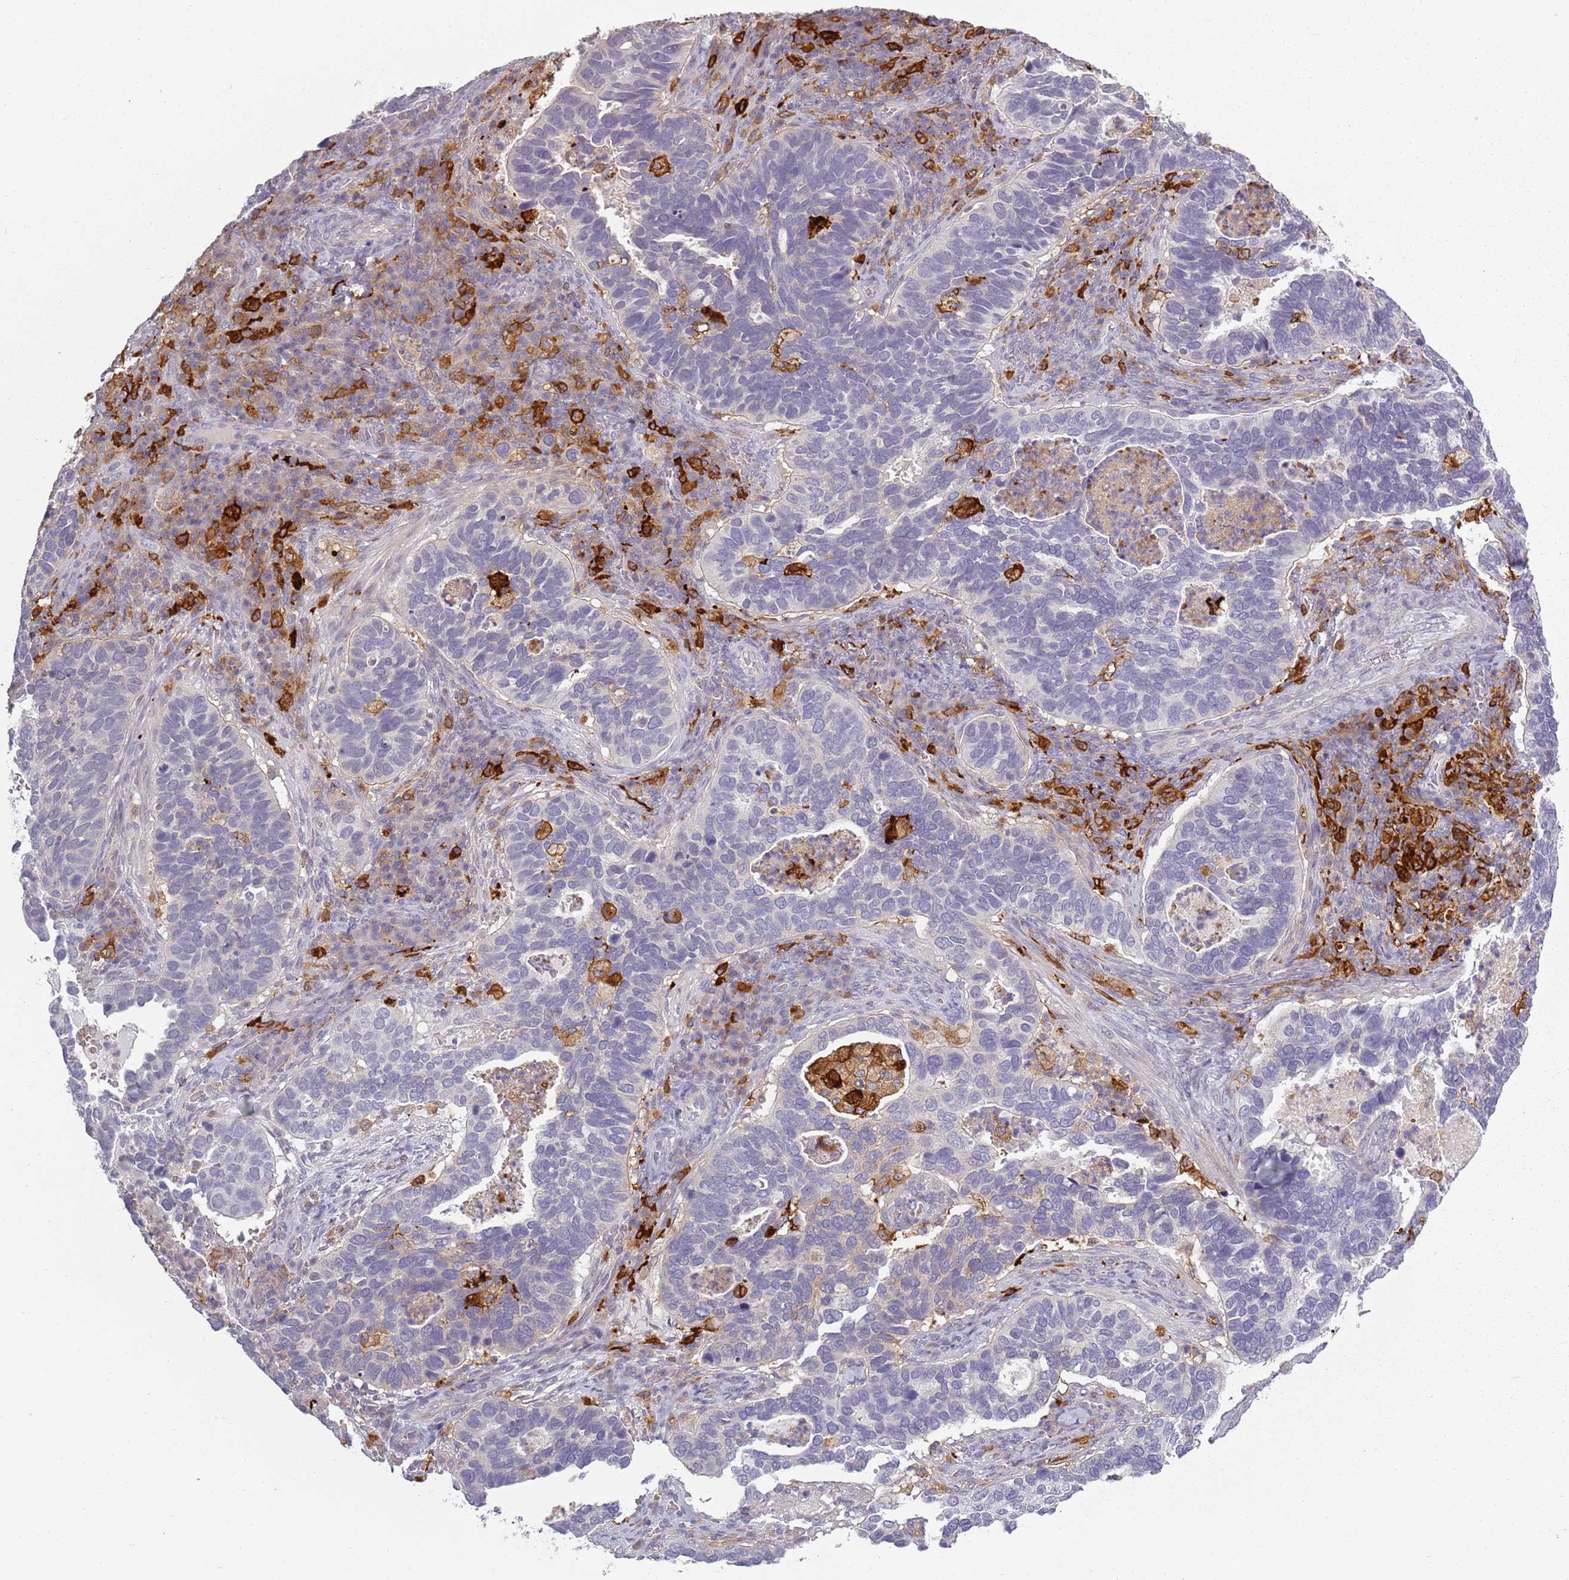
{"staining": {"intensity": "negative", "quantity": "none", "location": "none"}, "tissue": "cervical cancer", "cell_type": "Tumor cells", "image_type": "cancer", "snomed": [{"axis": "morphology", "description": "Squamous cell carcinoma, NOS"}, {"axis": "topography", "description": "Cervix"}], "caption": "Human cervical squamous cell carcinoma stained for a protein using immunohistochemistry demonstrates no staining in tumor cells.", "gene": "CC2D2B", "patient": {"sex": "female", "age": 38}}